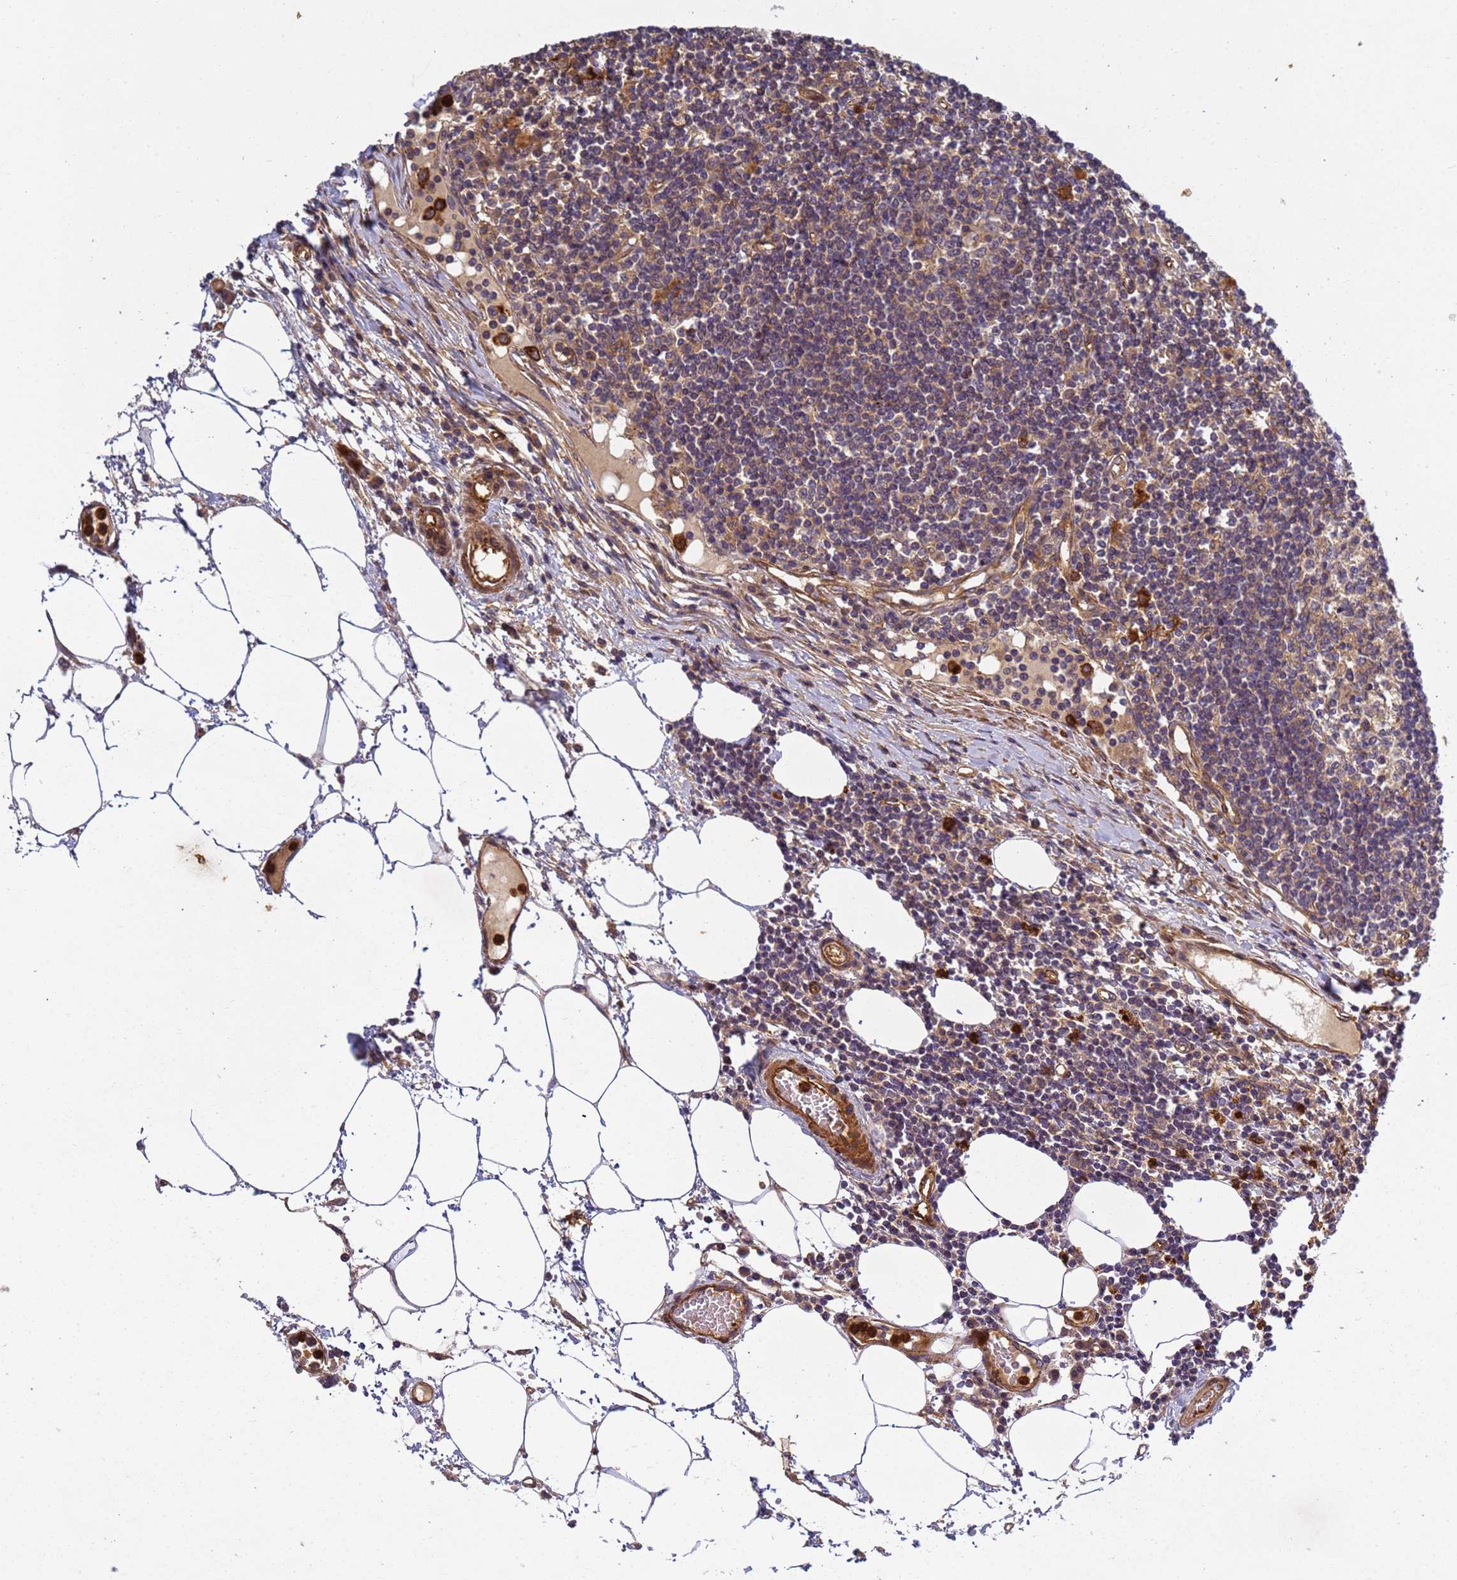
{"staining": {"intensity": "moderate", "quantity": ">75%", "location": "cytoplasmic/membranous"}, "tissue": "lymph node", "cell_type": "Germinal center cells", "image_type": "normal", "snomed": [{"axis": "morphology", "description": "Adenocarcinoma, NOS"}, {"axis": "topography", "description": "Lymph node"}], "caption": "Germinal center cells reveal moderate cytoplasmic/membranous expression in approximately >75% of cells in normal lymph node.", "gene": "C8orf34", "patient": {"sex": "female", "age": 62}}